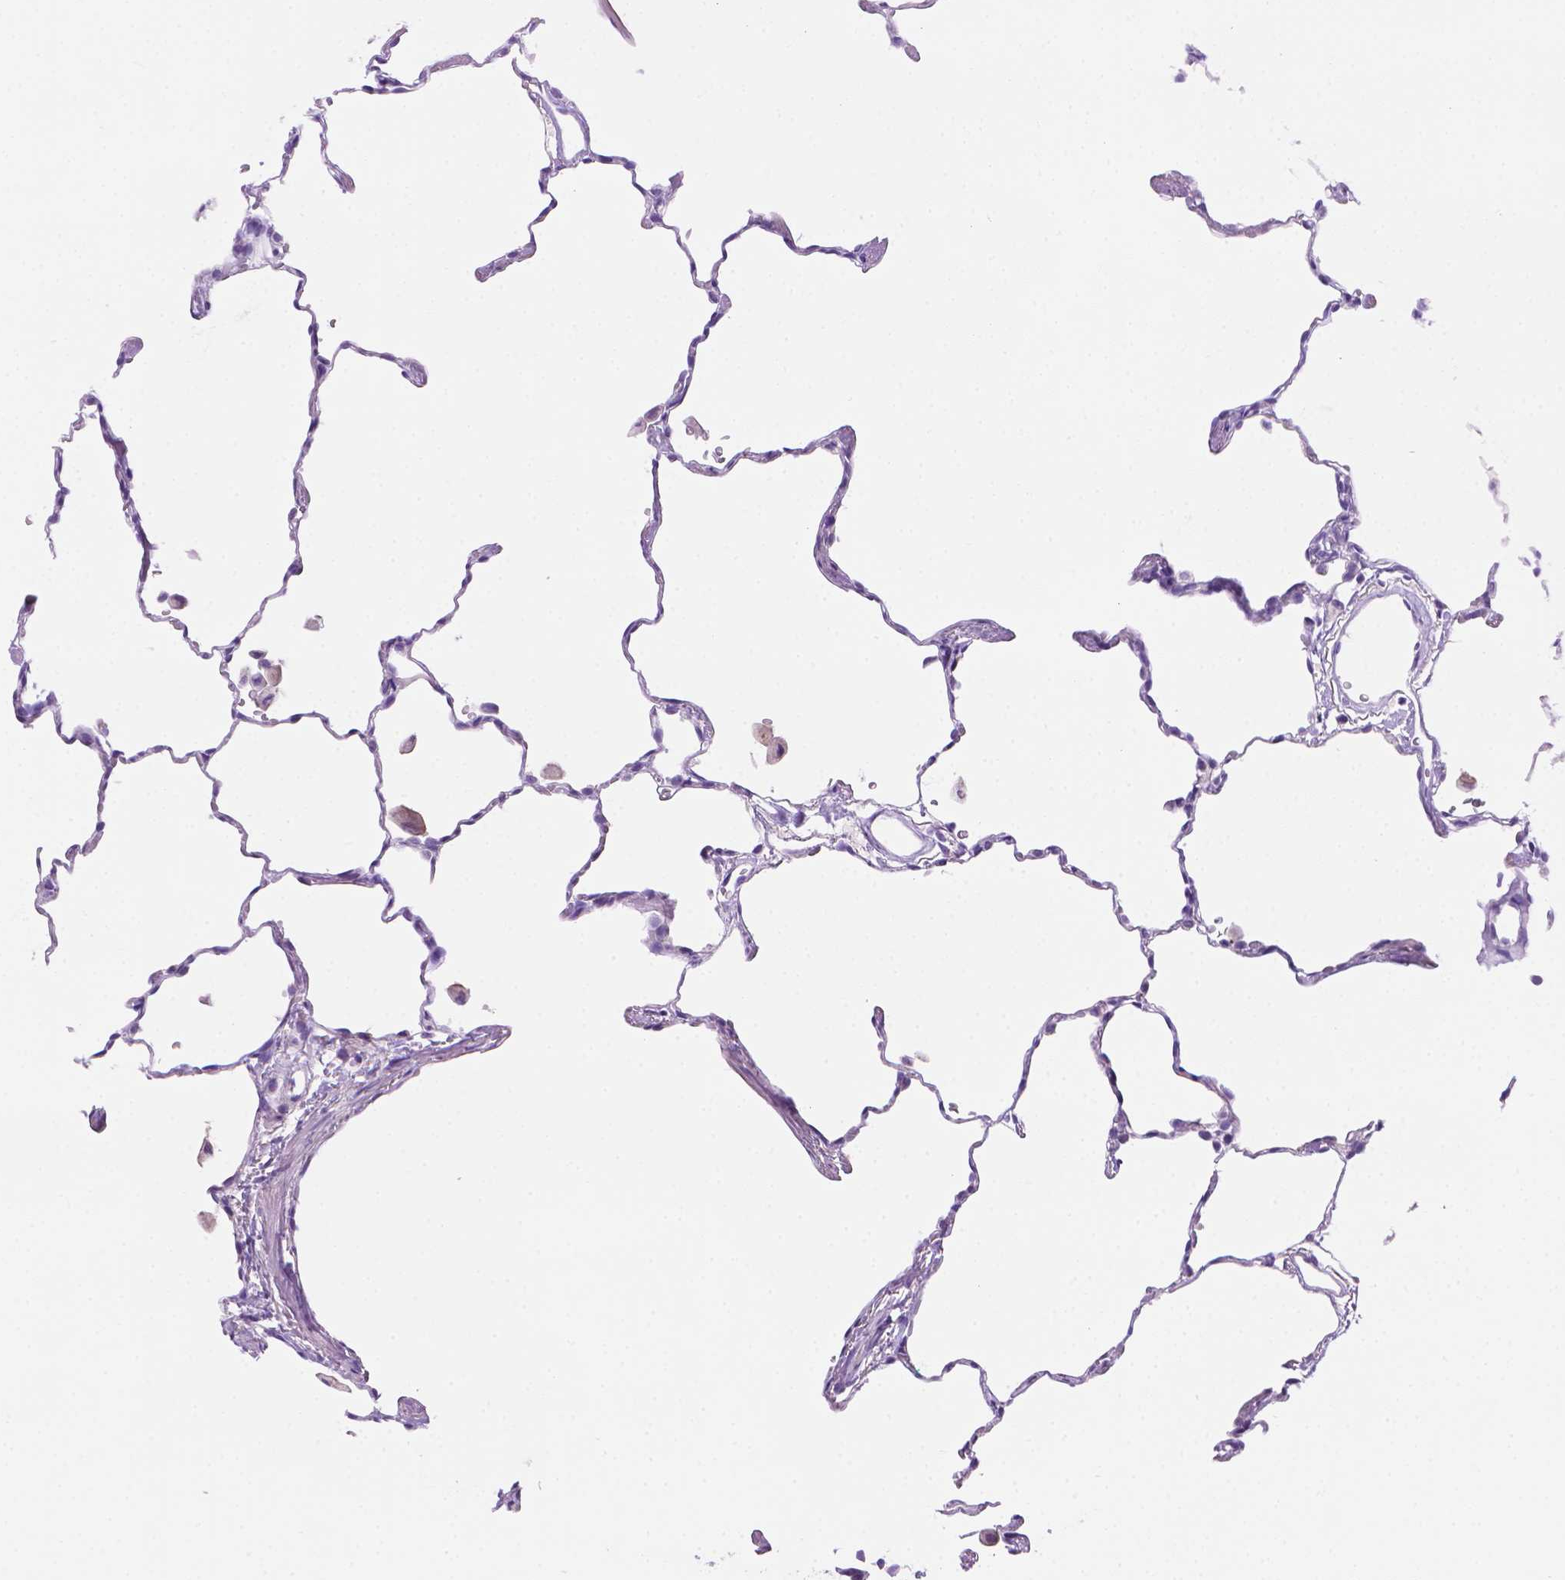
{"staining": {"intensity": "weak", "quantity": "<25%", "location": "cytoplasmic/membranous"}, "tissue": "lung", "cell_type": "Alveolar cells", "image_type": "normal", "snomed": [{"axis": "morphology", "description": "Normal tissue, NOS"}, {"axis": "topography", "description": "Lung"}], "caption": "Immunohistochemistry (IHC) of unremarkable lung reveals no expression in alveolar cells.", "gene": "AMMECR1L", "patient": {"sex": "female", "age": 47}}